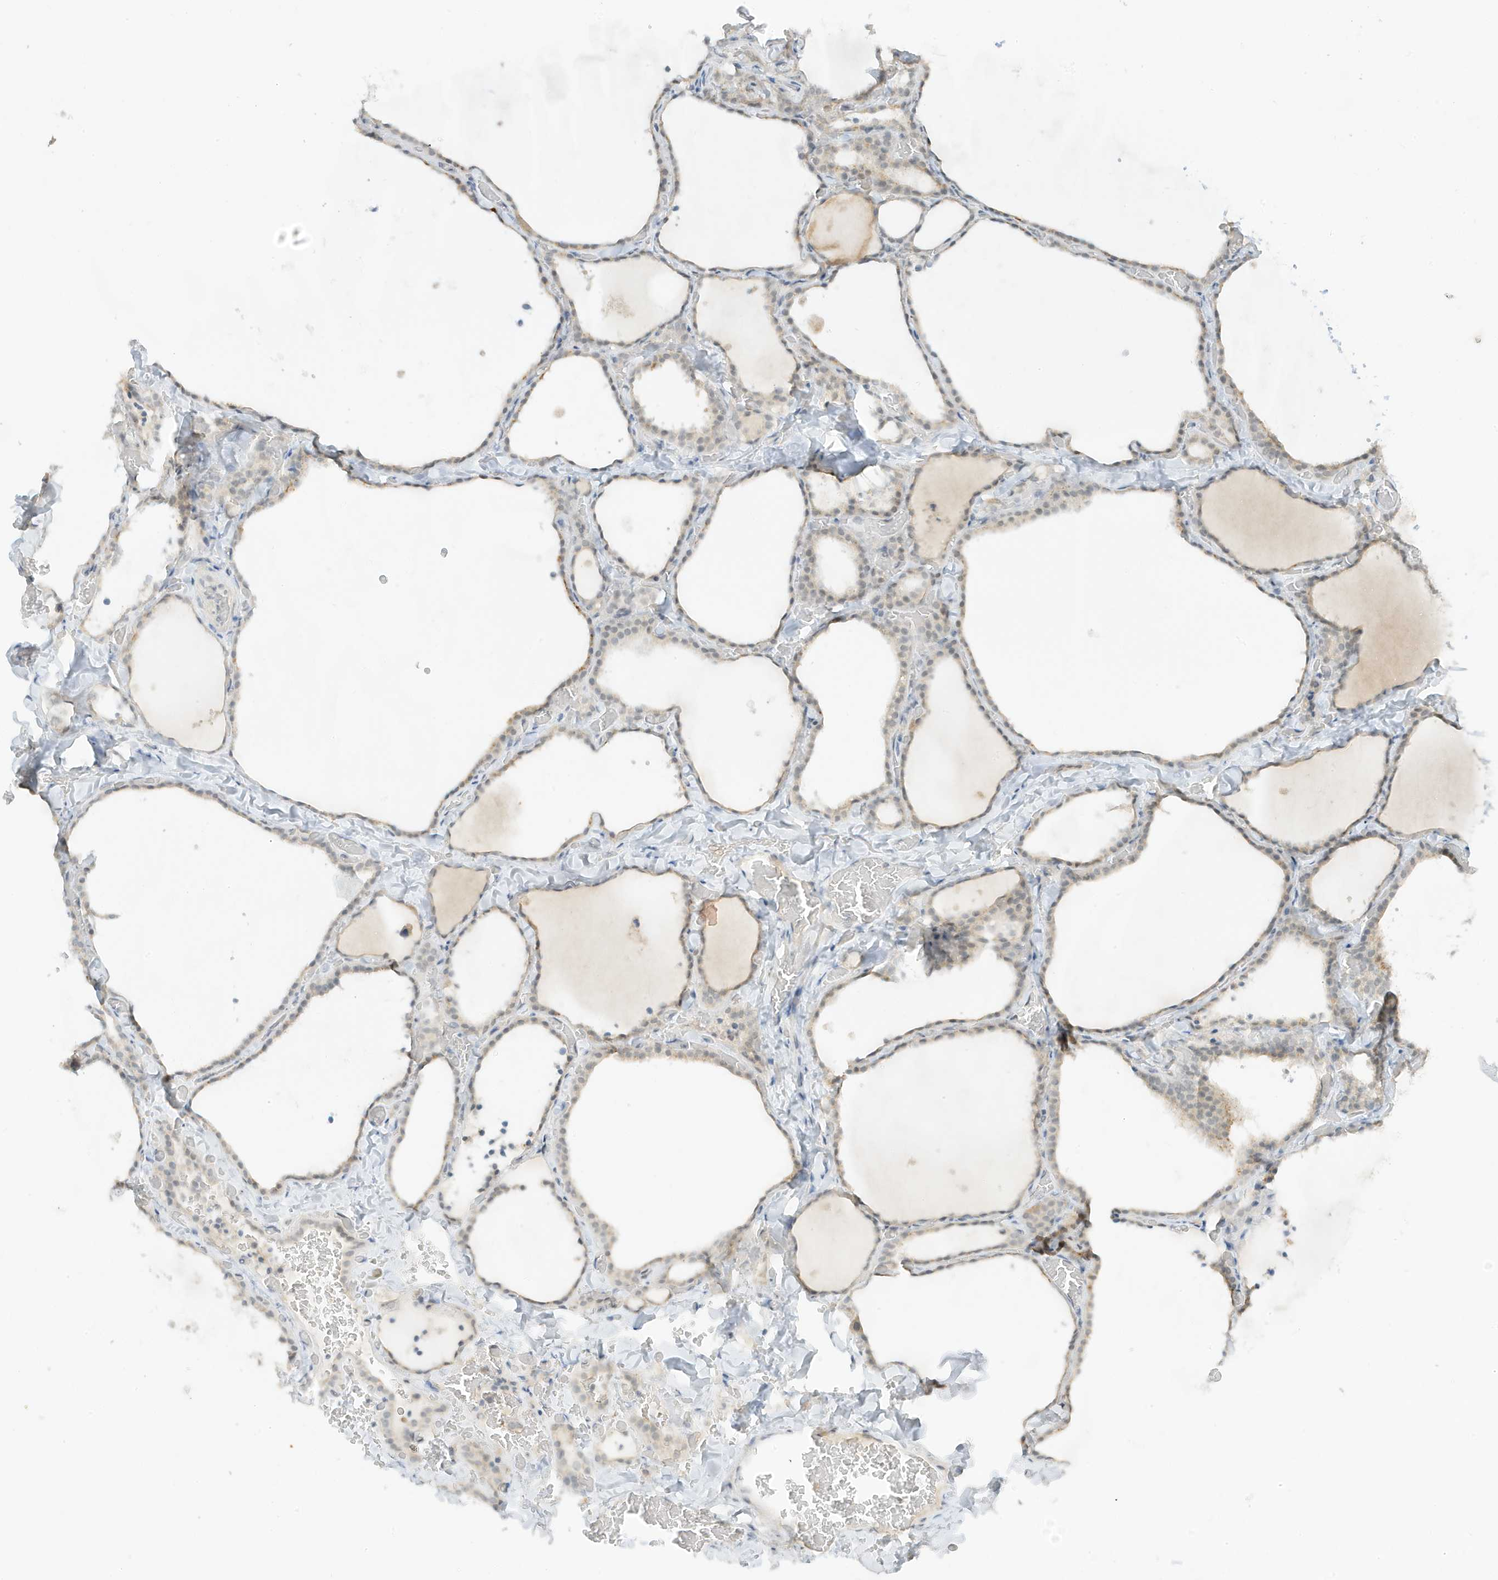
{"staining": {"intensity": "moderate", "quantity": "<25%", "location": "cytoplasmic/membranous"}, "tissue": "thyroid gland", "cell_type": "Glandular cells", "image_type": "normal", "snomed": [{"axis": "morphology", "description": "Normal tissue, NOS"}, {"axis": "topography", "description": "Thyroid gland"}], "caption": "This histopathology image displays immunohistochemistry staining of unremarkable thyroid gland, with low moderate cytoplasmic/membranous expression in about <25% of glandular cells.", "gene": "MSL3", "patient": {"sex": "female", "age": 22}}